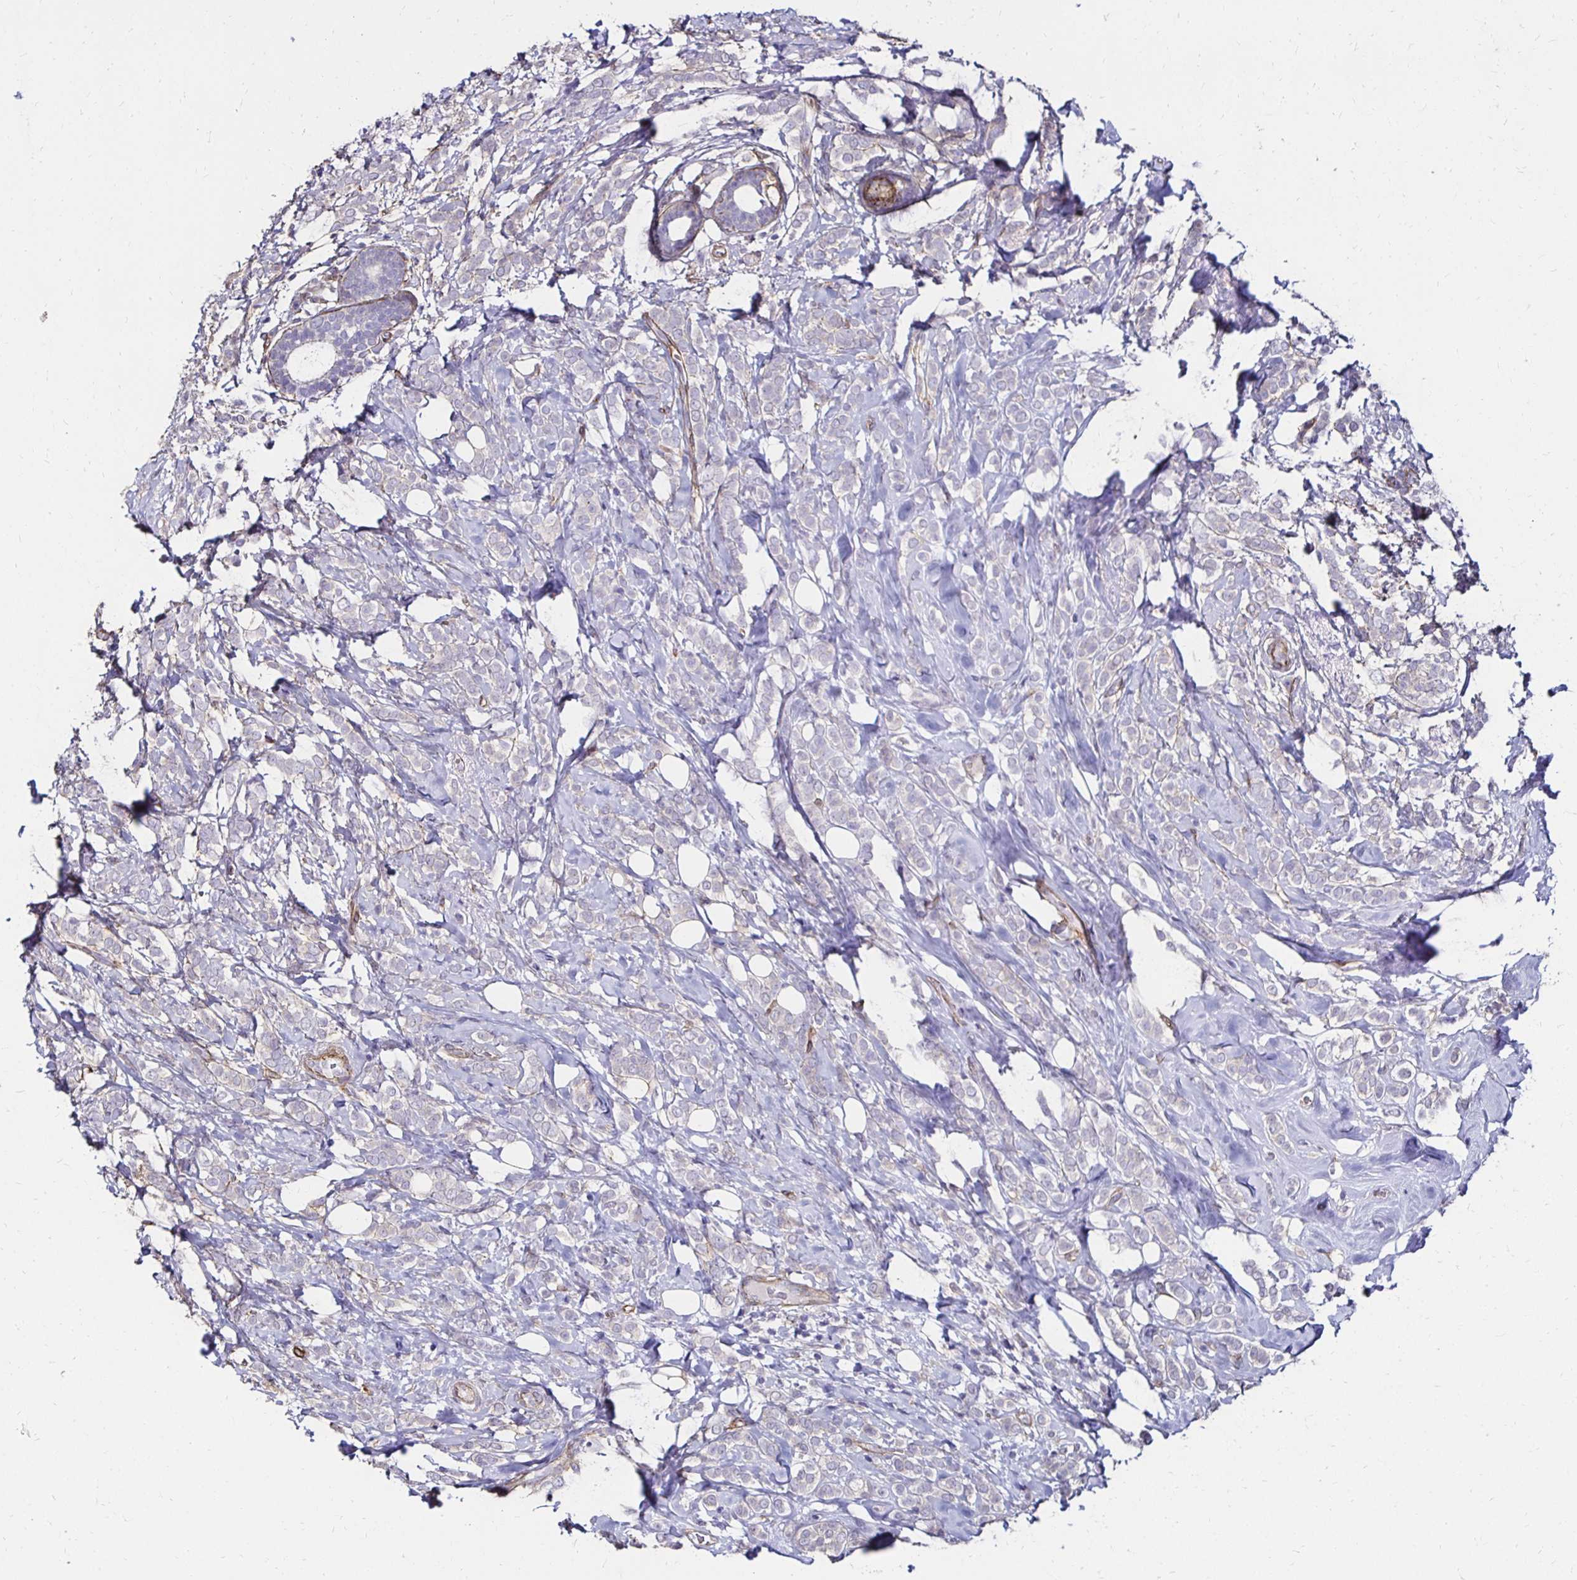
{"staining": {"intensity": "negative", "quantity": "none", "location": "none"}, "tissue": "breast cancer", "cell_type": "Tumor cells", "image_type": "cancer", "snomed": [{"axis": "morphology", "description": "Lobular carcinoma"}, {"axis": "topography", "description": "Breast"}], "caption": "A high-resolution micrograph shows IHC staining of breast lobular carcinoma, which reveals no significant staining in tumor cells.", "gene": "ITGB1", "patient": {"sex": "female", "age": 49}}